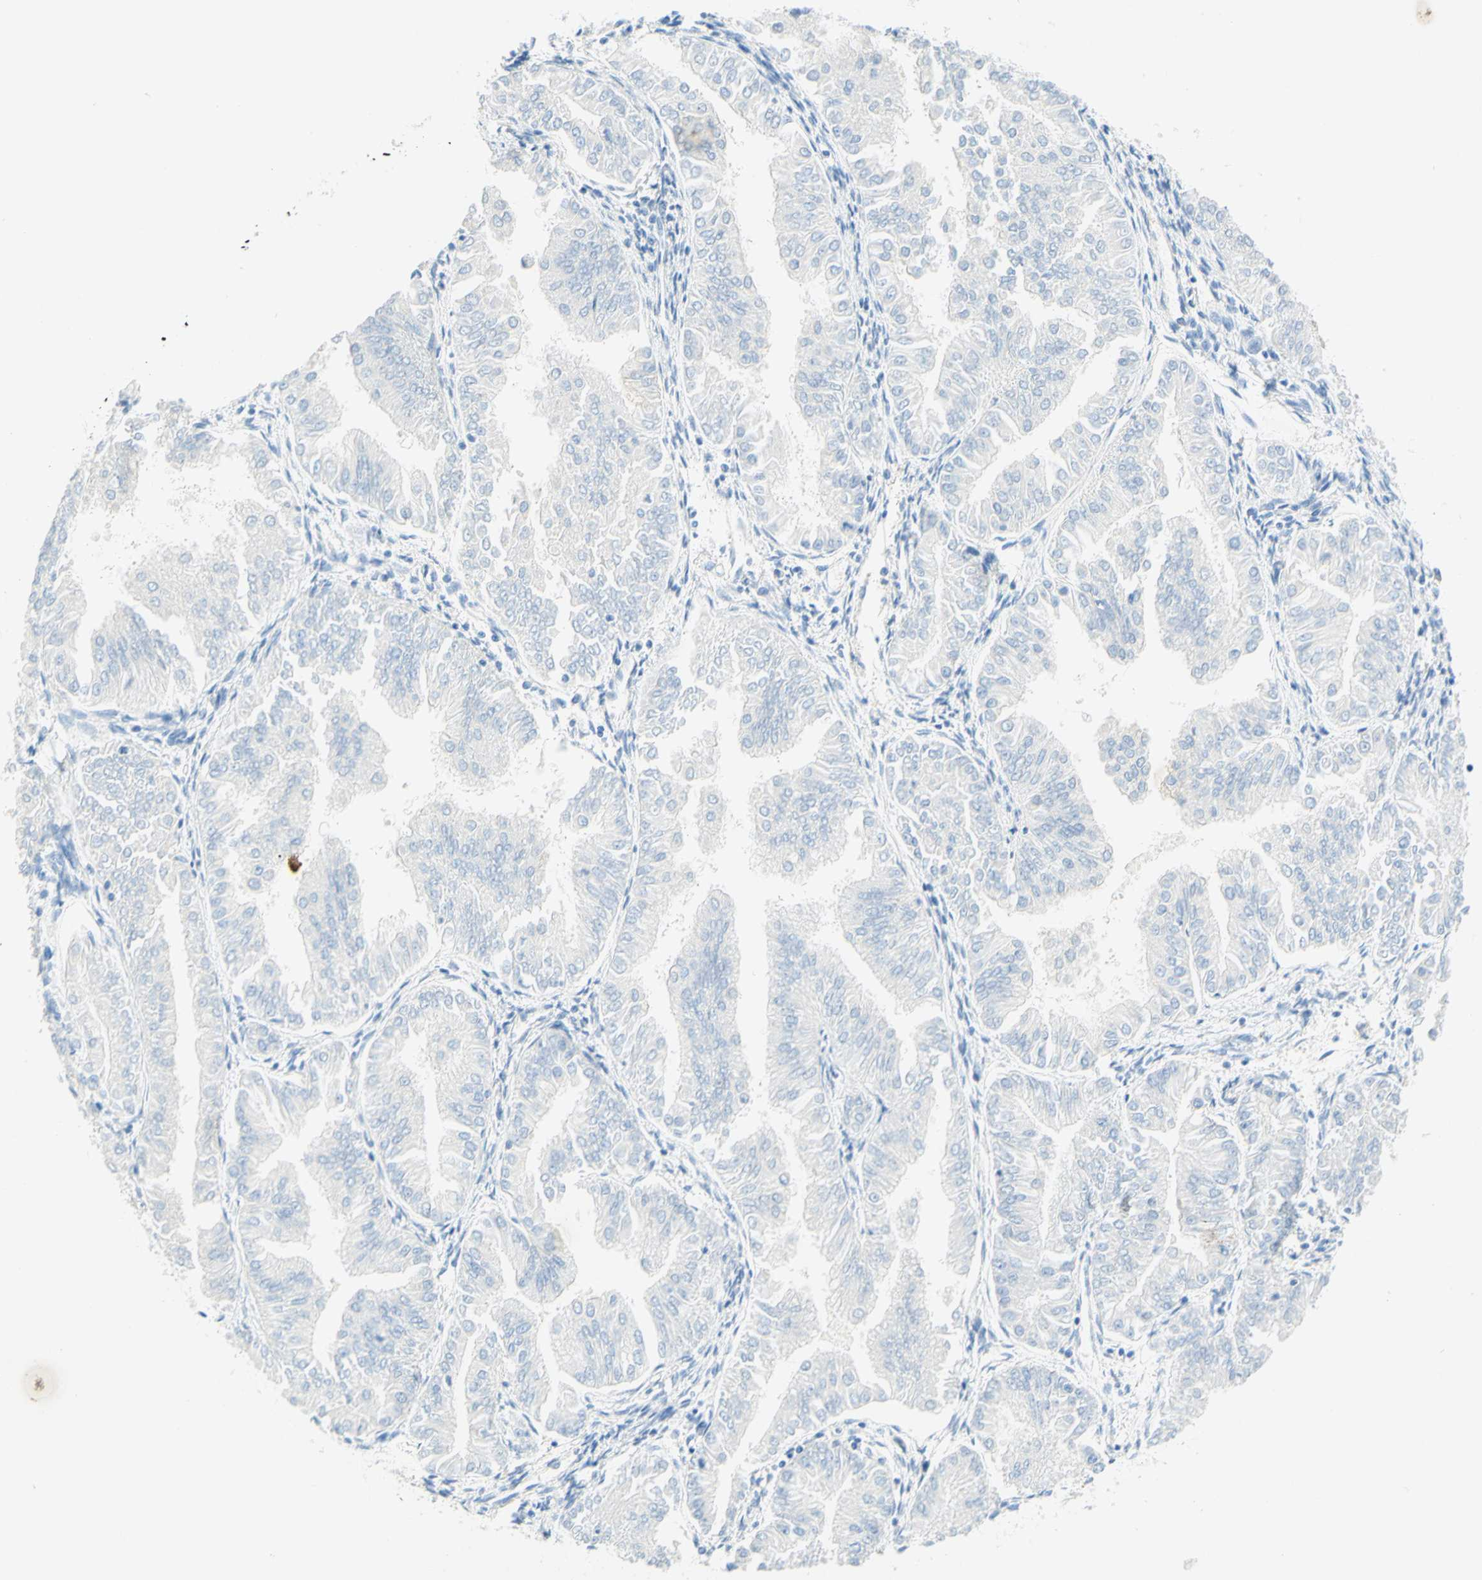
{"staining": {"intensity": "negative", "quantity": "none", "location": "none"}, "tissue": "endometrial cancer", "cell_type": "Tumor cells", "image_type": "cancer", "snomed": [{"axis": "morphology", "description": "Adenocarcinoma, NOS"}, {"axis": "topography", "description": "Endometrium"}], "caption": "Immunohistochemistry photomicrograph of adenocarcinoma (endometrial) stained for a protein (brown), which reveals no staining in tumor cells. (Stains: DAB immunohistochemistry with hematoxylin counter stain, Microscopy: brightfield microscopy at high magnification).", "gene": "ENTREP2", "patient": {"sex": "female", "age": 53}}